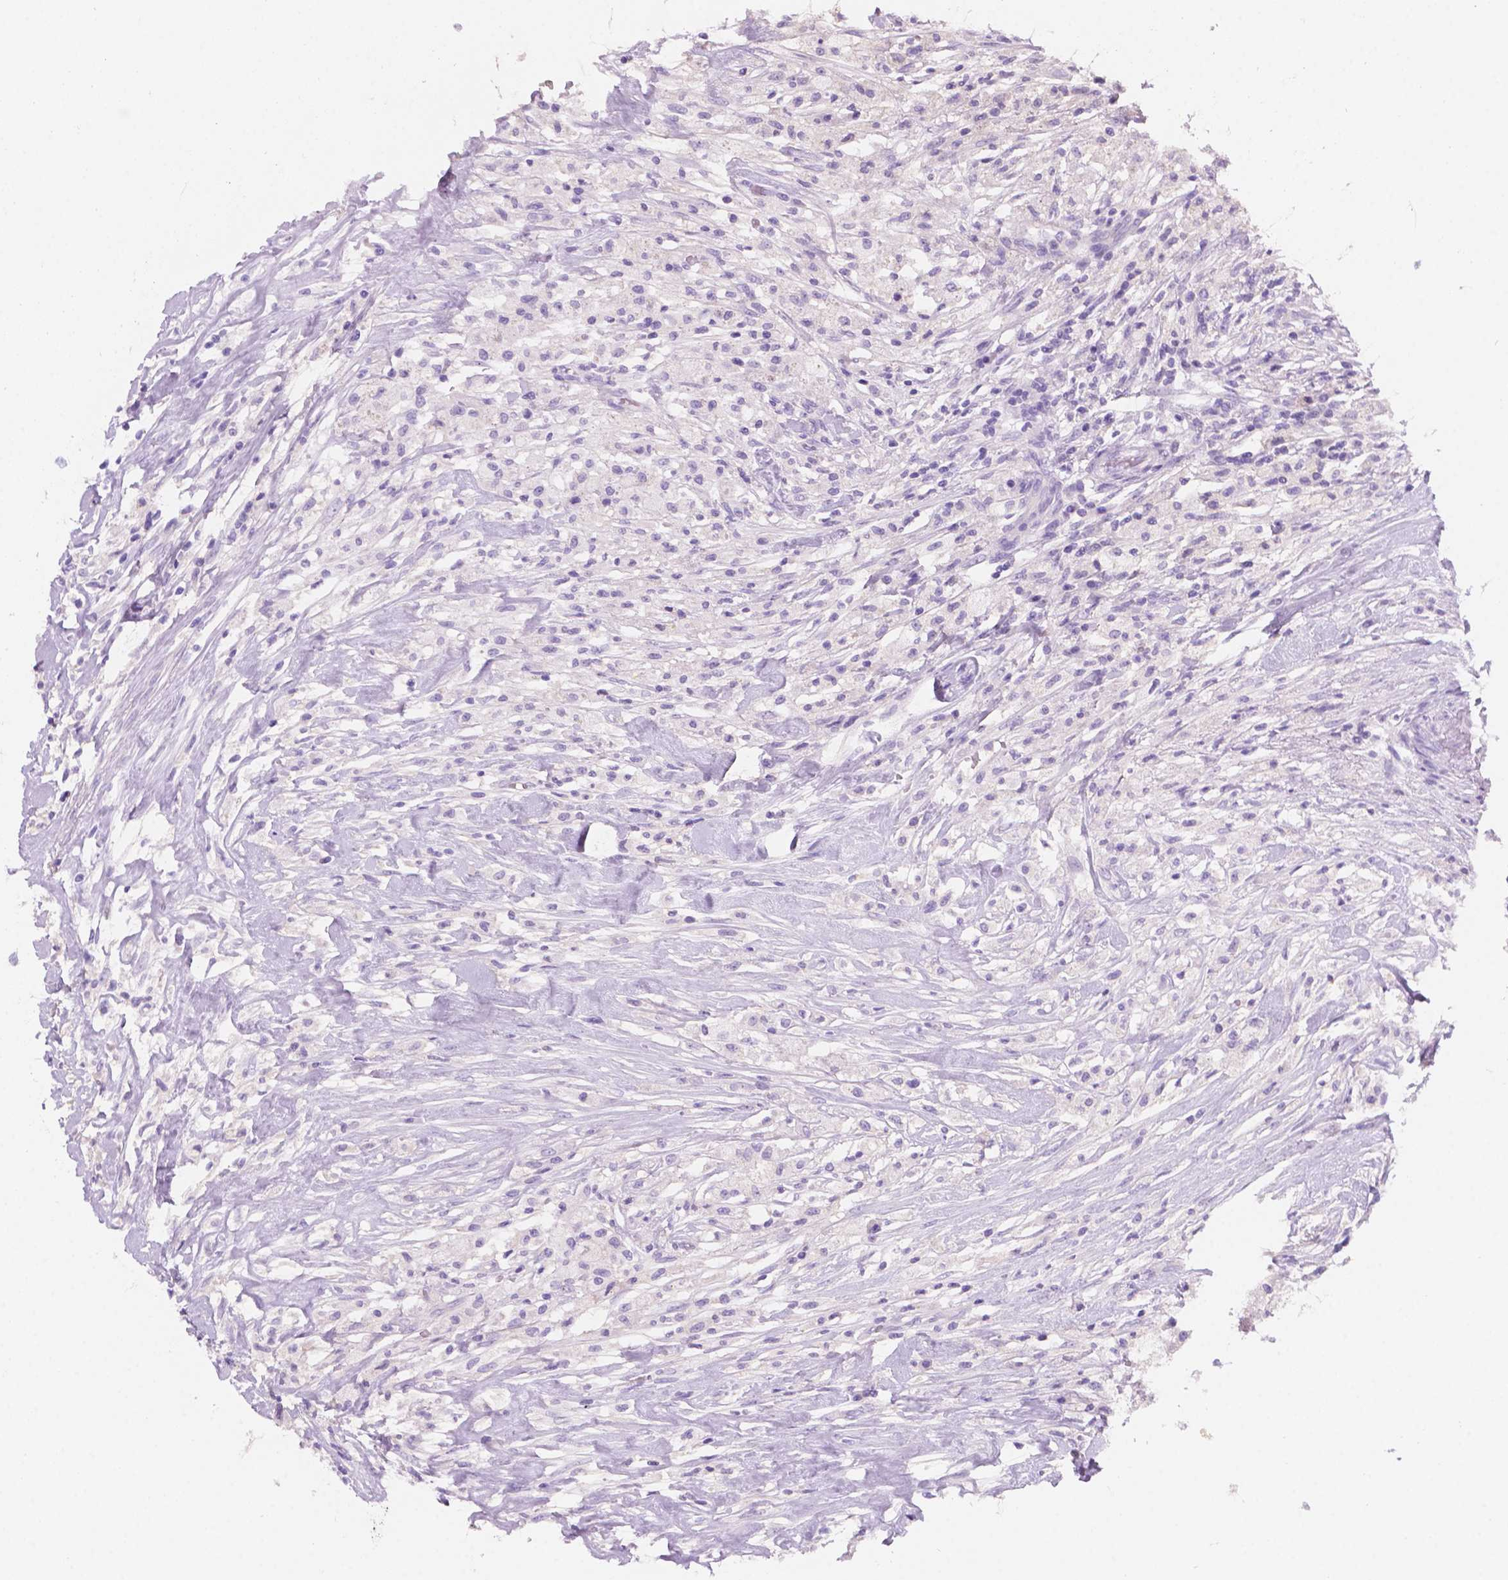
{"staining": {"intensity": "negative", "quantity": "none", "location": "none"}, "tissue": "testis cancer", "cell_type": "Tumor cells", "image_type": "cancer", "snomed": [{"axis": "morphology", "description": "Necrosis, NOS"}, {"axis": "morphology", "description": "Carcinoma, Embryonal, NOS"}, {"axis": "topography", "description": "Testis"}], "caption": "The image reveals no staining of tumor cells in testis cancer. (Stains: DAB immunohistochemistry with hematoxylin counter stain, Microscopy: brightfield microscopy at high magnification).", "gene": "SBSN", "patient": {"sex": "male", "age": 19}}